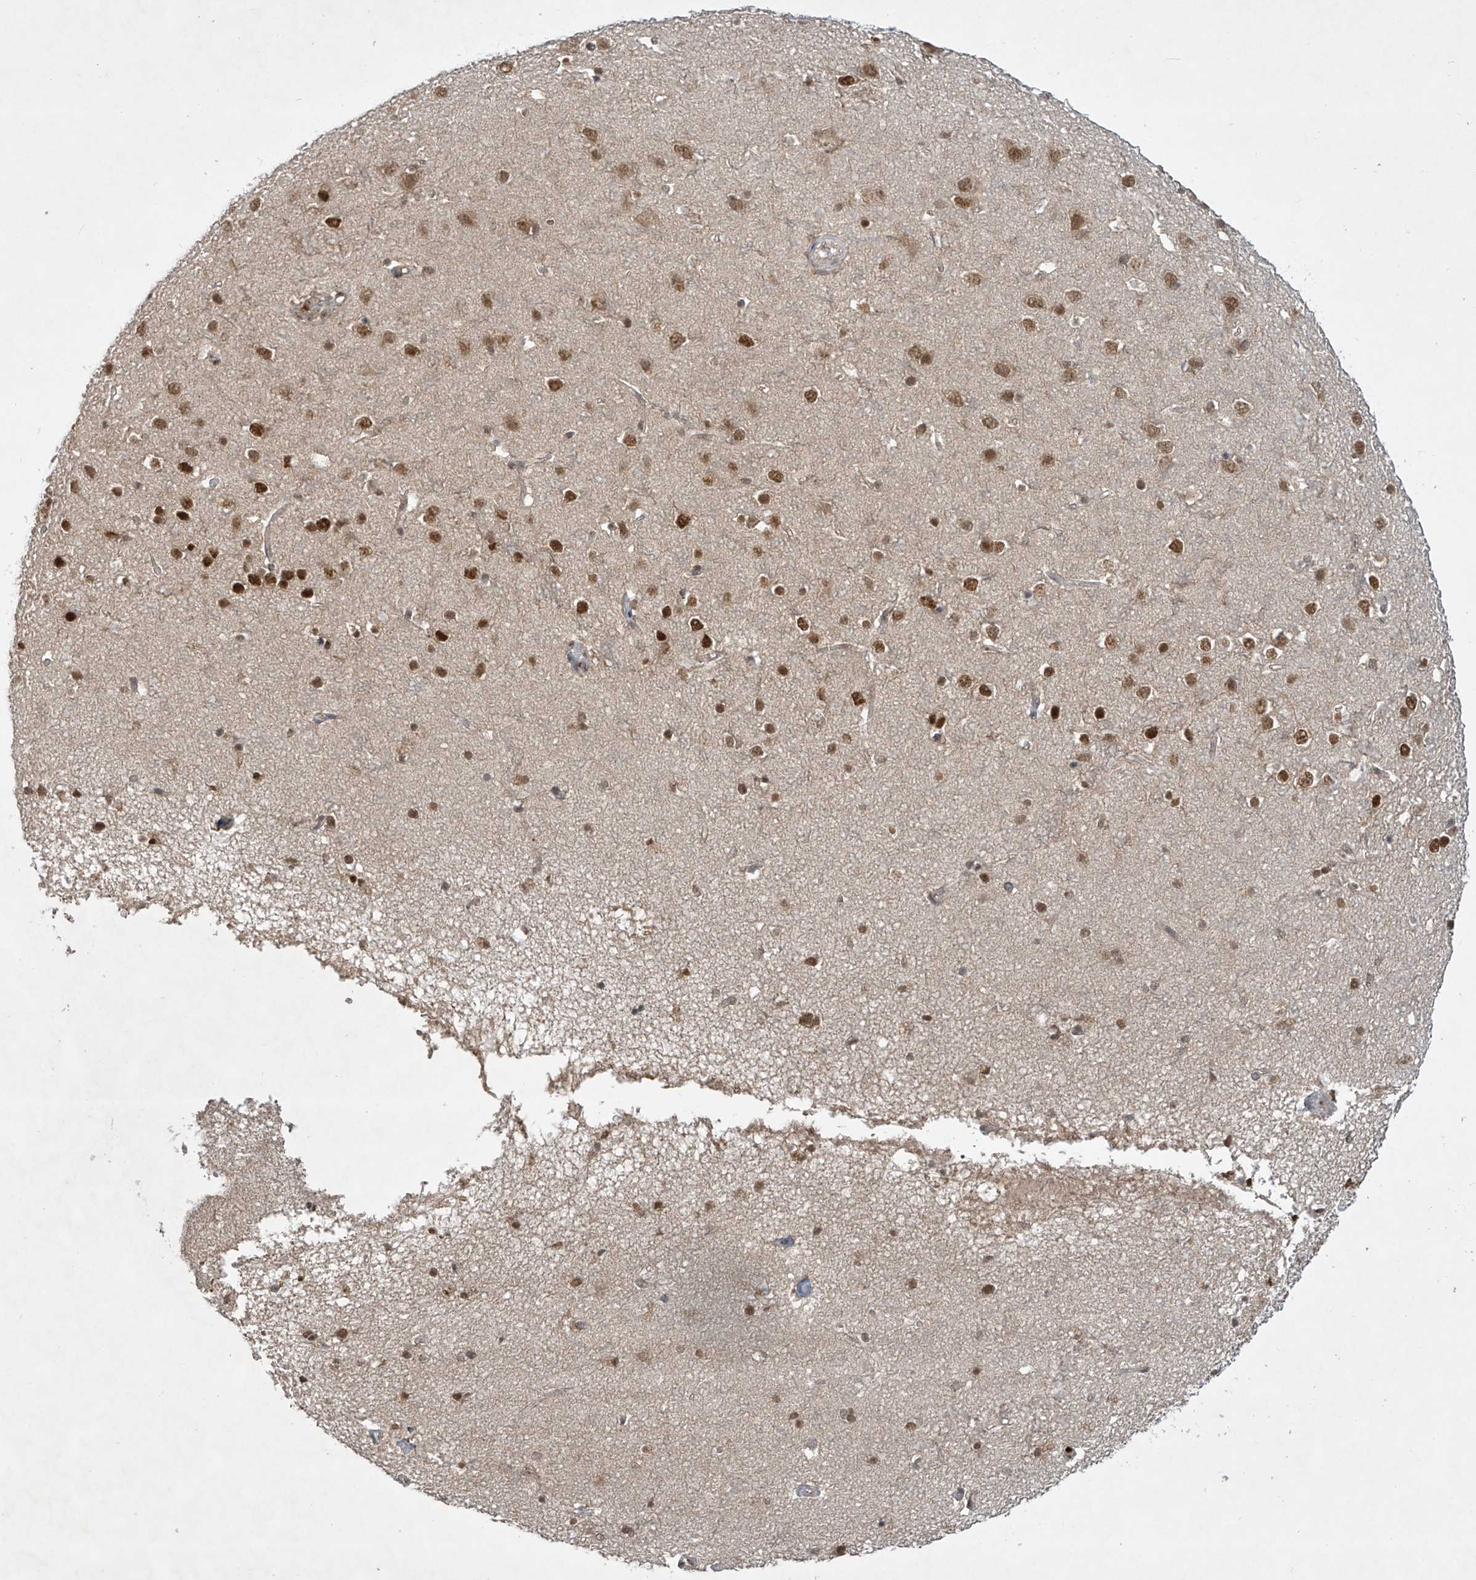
{"staining": {"intensity": "weak", "quantity": ">75%", "location": "cytoplasmic/membranous,nuclear"}, "tissue": "cerebral cortex", "cell_type": "Endothelial cells", "image_type": "normal", "snomed": [{"axis": "morphology", "description": "Normal tissue, NOS"}, {"axis": "topography", "description": "Cerebral cortex"}], "caption": "Approximately >75% of endothelial cells in benign human cerebral cortex display weak cytoplasmic/membranous,nuclear protein positivity as visualized by brown immunohistochemical staining.", "gene": "LCOR", "patient": {"sex": "male", "age": 54}}